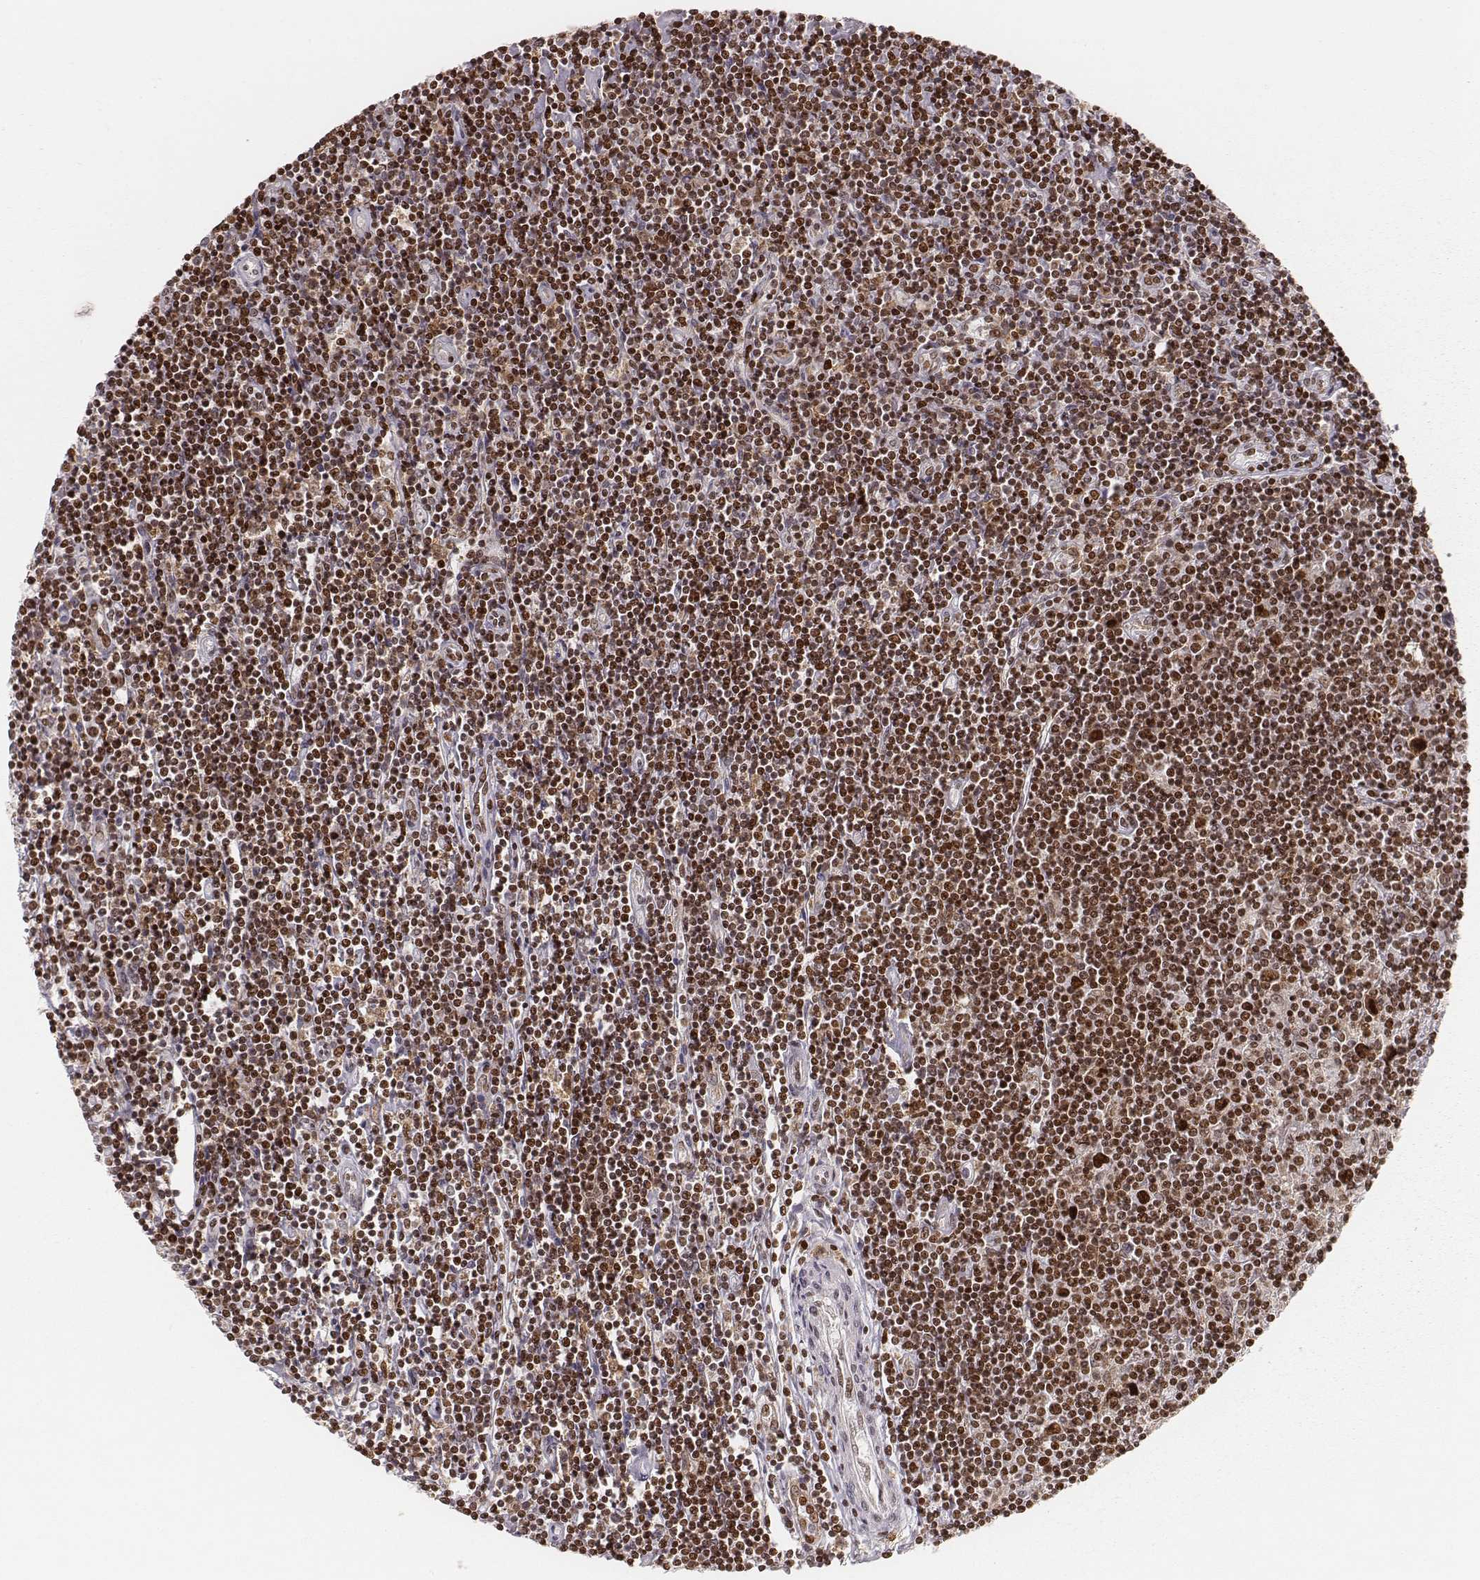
{"staining": {"intensity": "strong", "quantity": ">75%", "location": "nuclear"}, "tissue": "lymphoma", "cell_type": "Tumor cells", "image_type": "cancer", "snomed": [{"axis": "morphology", "description": "Hodgkin's disease, NOS"}, {"axis": "topography", "description": "Lymph node"}], "caption": "A brown stain highlights strong nuclear staining of a protein in Hodgkin's disease tumor cells. The staining was performed using DAB to visualize the protein expression in brown, while the nuclei were stained in blue with hematoxylin (Magnification: 20x).", "gene": "PARP1", "patient": {"sex": "male", "age": 40}}